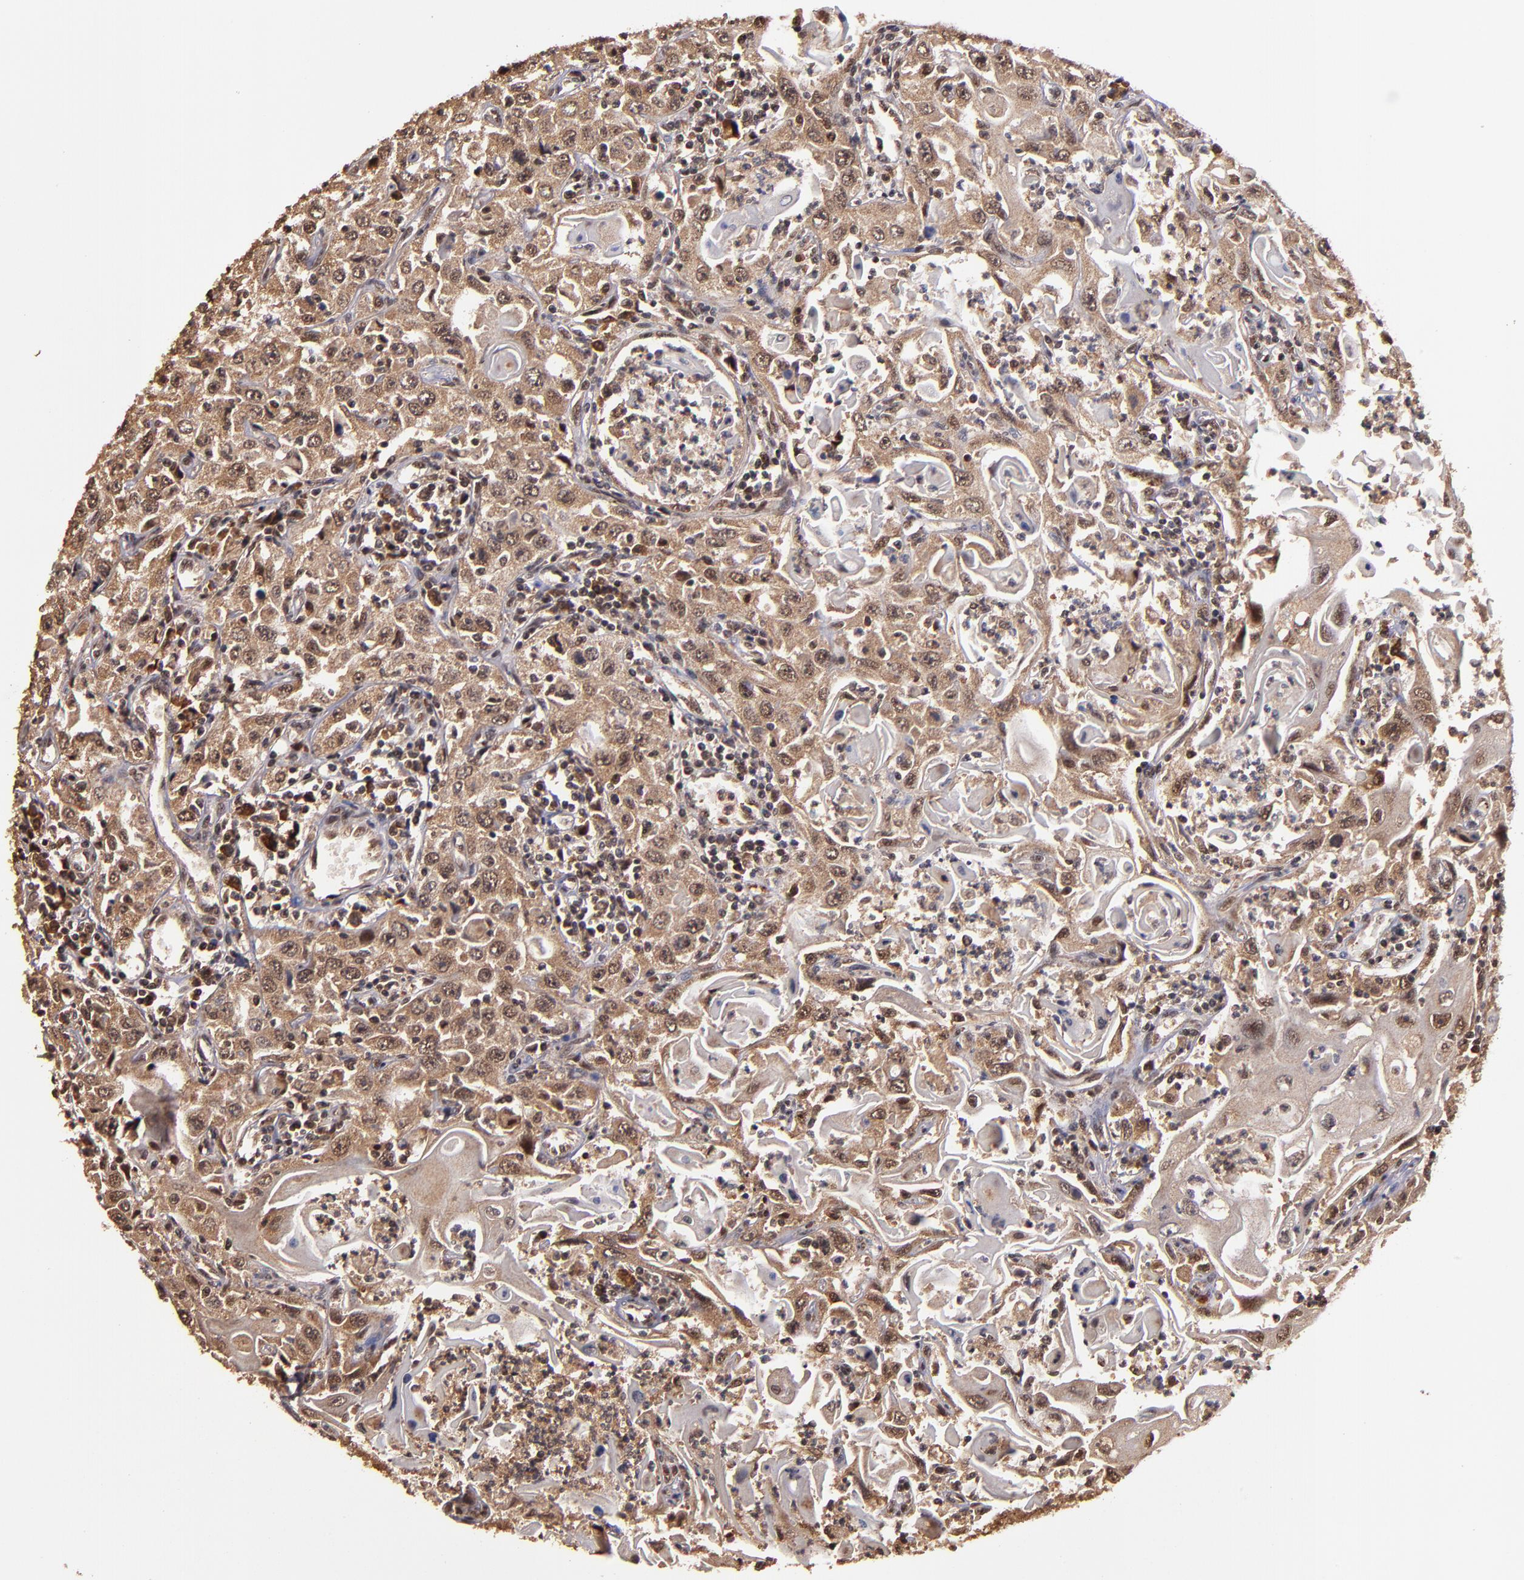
{"staining": {"intensity": "moderate", "quantity": ">75%", "location": "cytoplasmic/membranous"}, "tissue": "head and neck cancer", "cell_type": "Tumor cells", "image_type": "cancer", "snomed": [{"axis": "morphology", "description": "Squamous cell carcinoma, NOS"}, {"axis": "topography", "description": "Oral tissue"}, {"axis": "topography", "description": "Head-Neck"}], "caption": "Head and neck squamous cell carcinoma stained for a protein (brown) shows moderate cytoplasmic/membranous positive positivity in about >75% of tumor cells.", "gene": "RIOK3", "patient": {"sex": "female", "age": 76}}